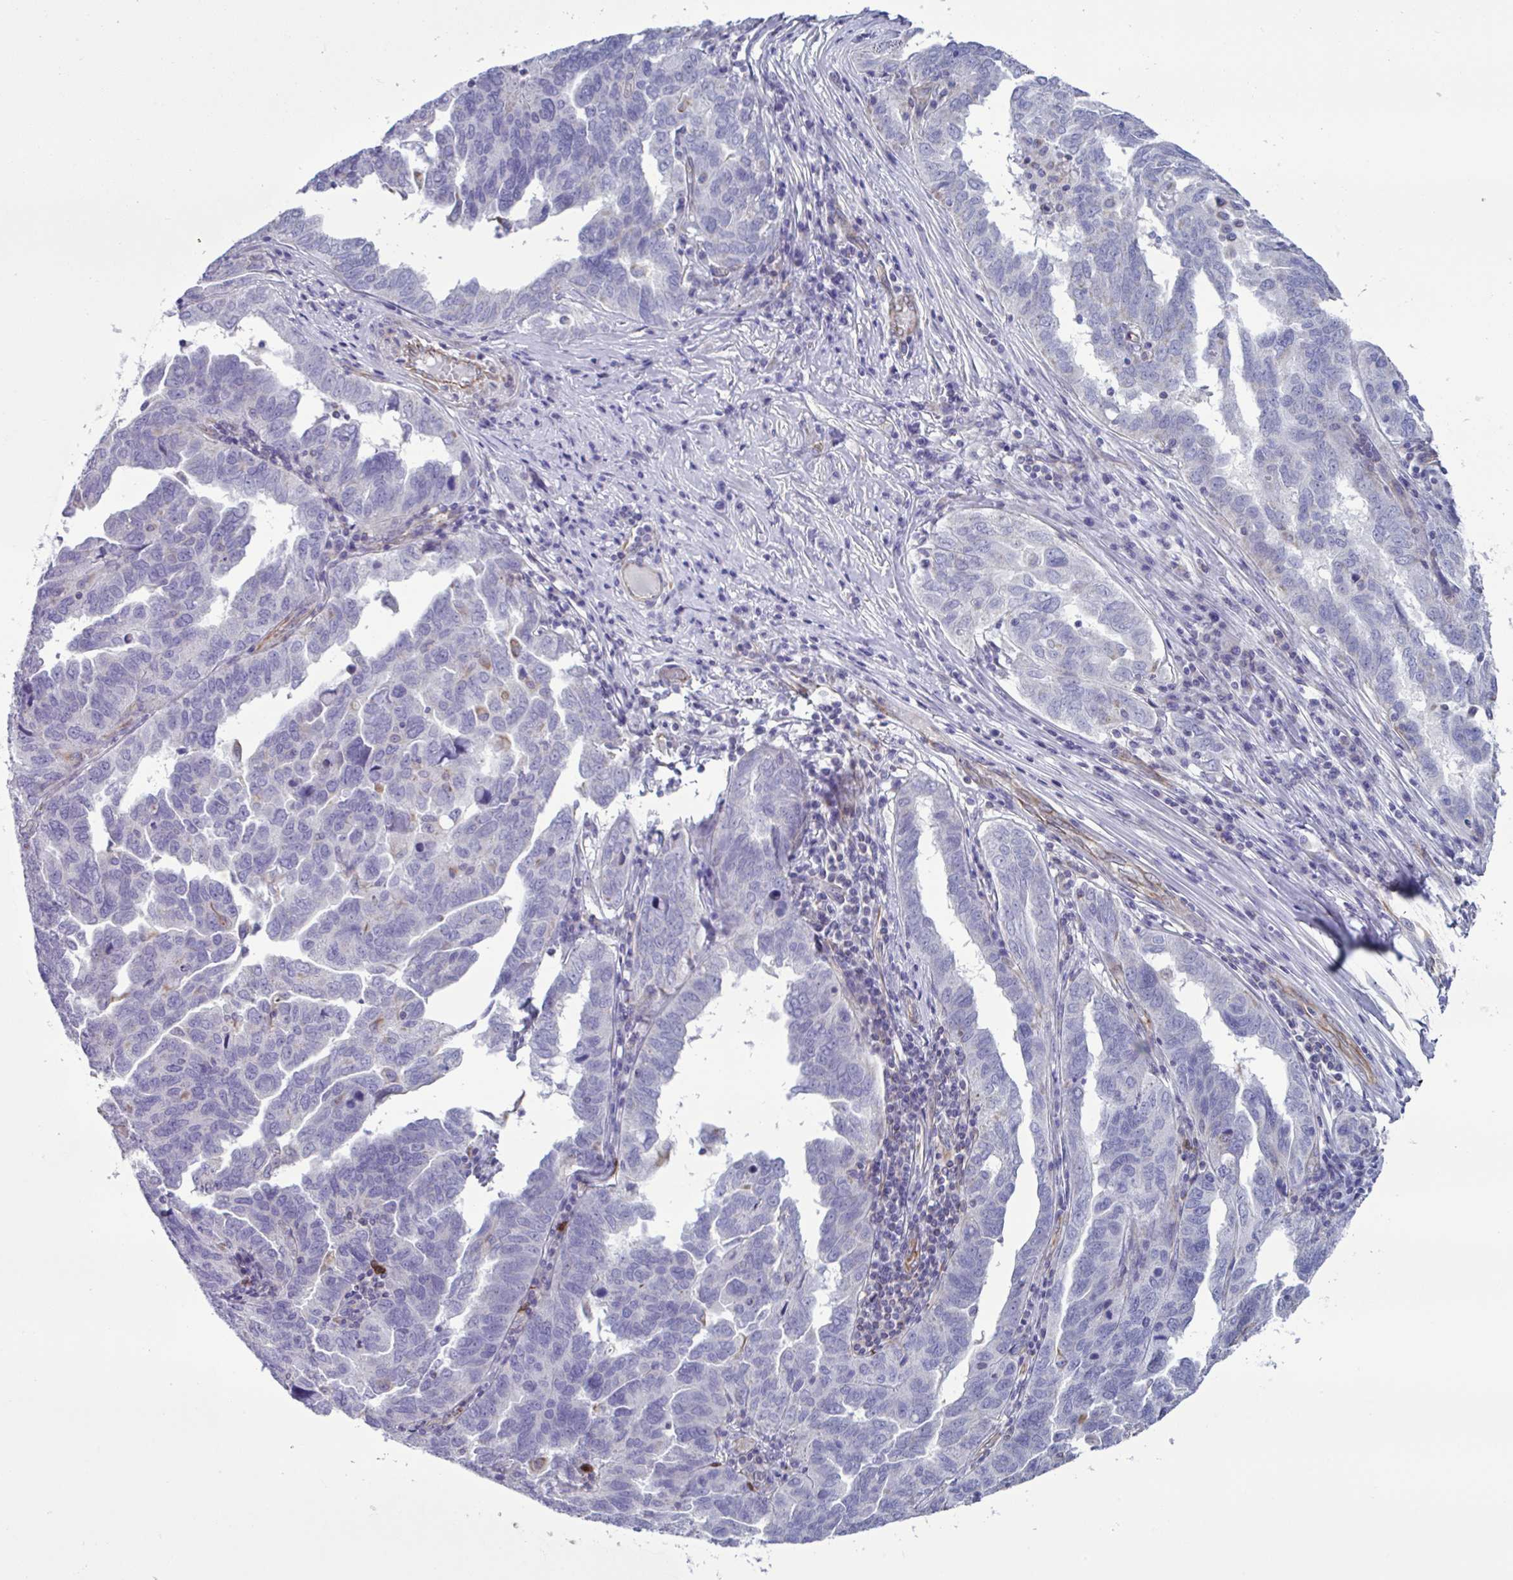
{"staining": {"intensity": "negative", "quantity": "none", "location": "none"}, "tissue": "ovarian cancer", "cell_type": "Tumor cells", "image_type": "cancer", "snomed": [{"axis": "morphology", "description": "Cystadenocarcinoma, serous, NOS"}, {"axis": "topography", "description": "Ovary"}], "caption": "Tumor cells are negative for brown protein staining in ovarian serous cystadenocarcinoma. The staining was performed using DAB (3,3'-diaminobenzidine) to visualize the protein expression in brown, while the nuclei were stained in blue with hematoxylin (Magnification: 20x).", "gene": "TMEM86B", "patient": {"sex": "female", "age": 64}}